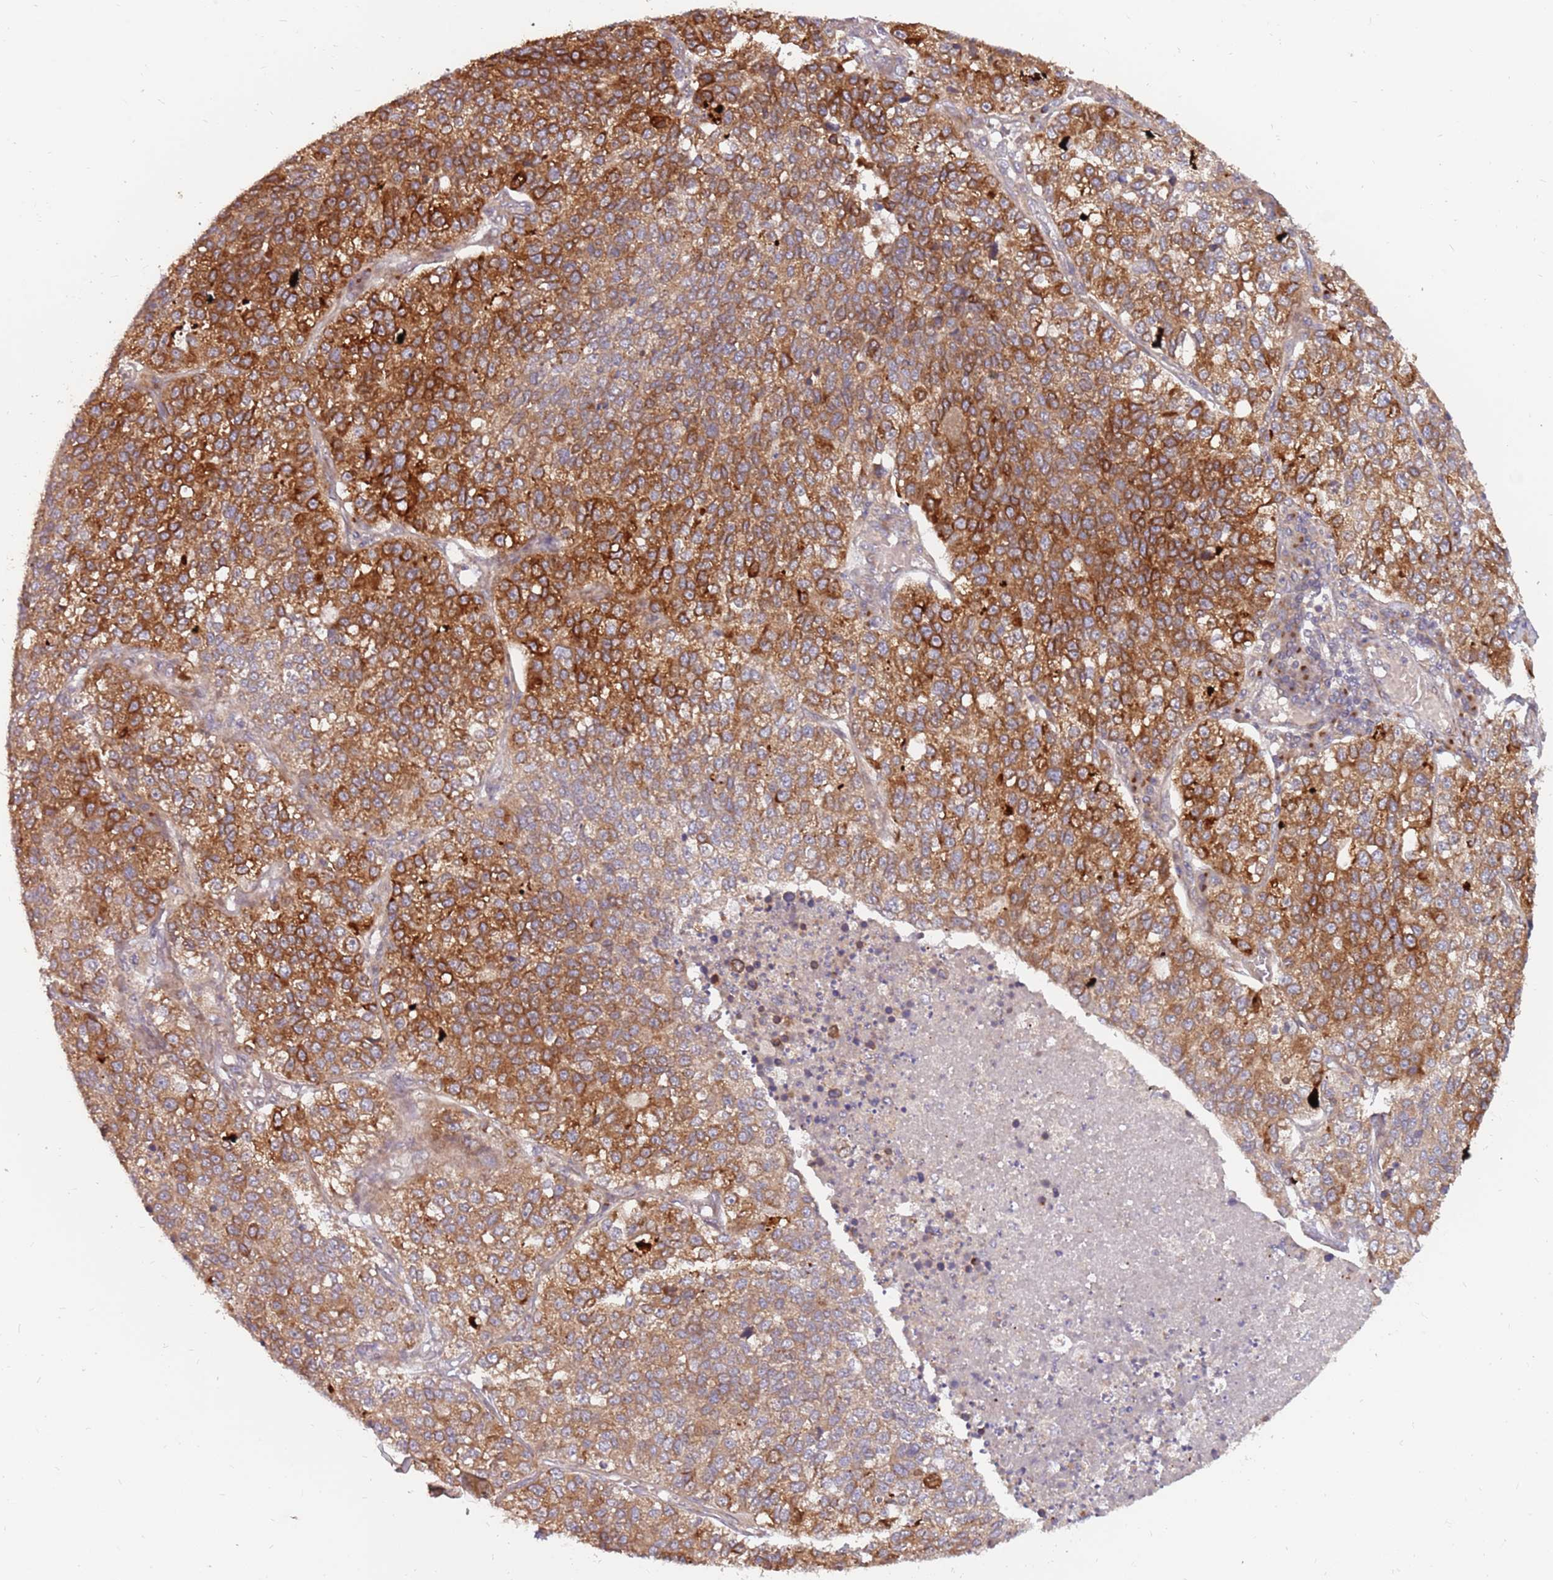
{"staining": {"intensity": "moderate", "quantity": ">75%", "location": "cytoplasmic/membranous"}, "tissue": "lung cancer", "cell_type": "Tumor cells", "image_type": "cancer", "snomed": [{"axis": "morphology", "description": "Adenocarcinoma, NOS"}, {"axis": "topography", "description": "Lung"}], "caption": "Tumor cells demonstrate medium levels of moderate cytoplasmic/membranous staining in approximately >75% of cells in human lung cancer.", "gene": "PLD6", "patient": {"sex": "male", "age": 49}}